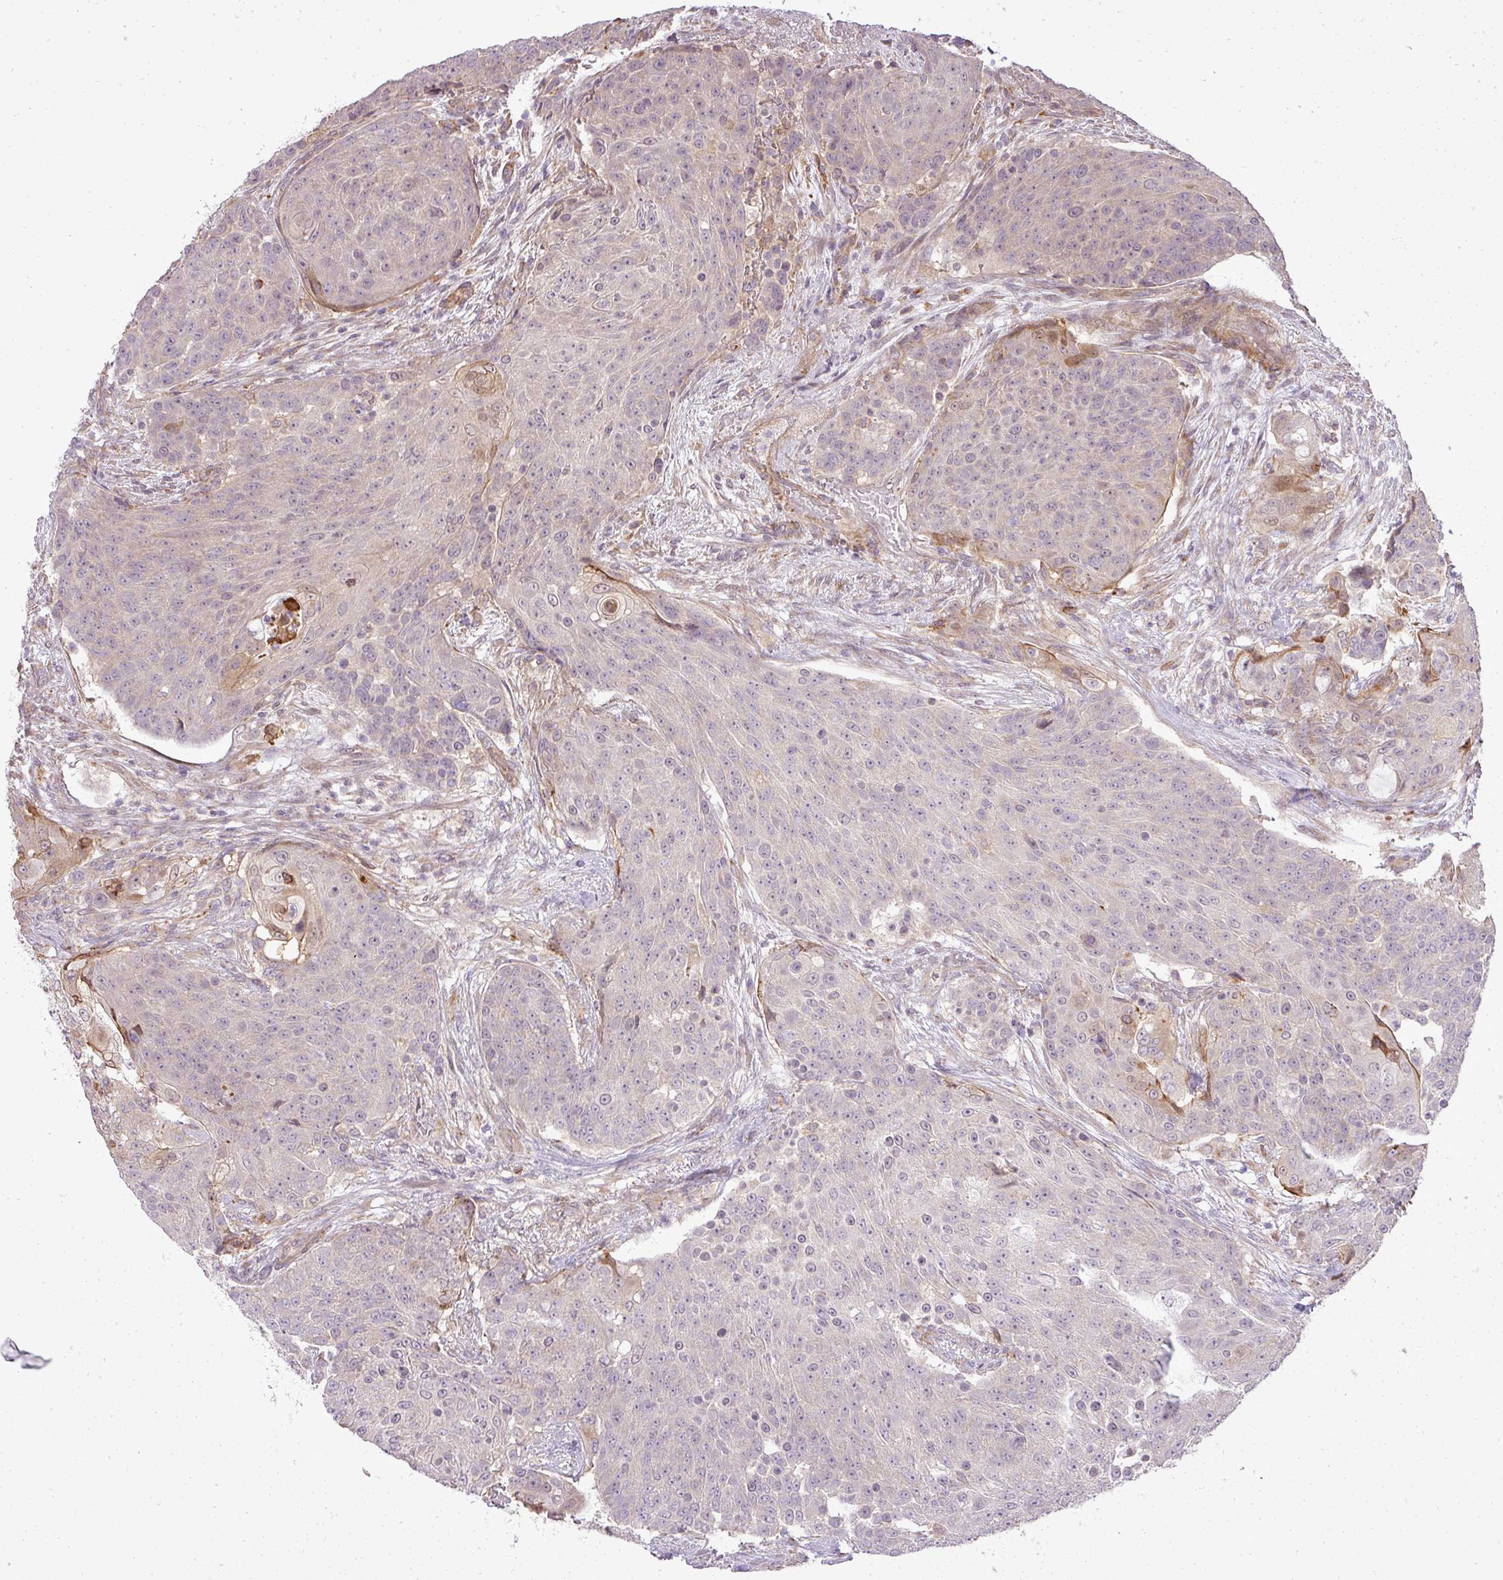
{"staining": {"intensity": "negative", "quantity": "none", "location": "none"}, "tissue": "urothelial cancer", "cell_type": "Tumor cells", "image_type": "cancer", "snomed": [{"axis": "morphology", "description": "Urothelial carcinoma, High grade"}, {"axis": "topography", "description": "Urinary bladder"}], "caption": "Tumor cells show no significant protein staining in urothelial carcinoma (high-grade). (DAB immunohistochemistry with hematoxylin counter stain).", "gene": "PDRG1", "patient": {"sex": "female", "age": 63}}